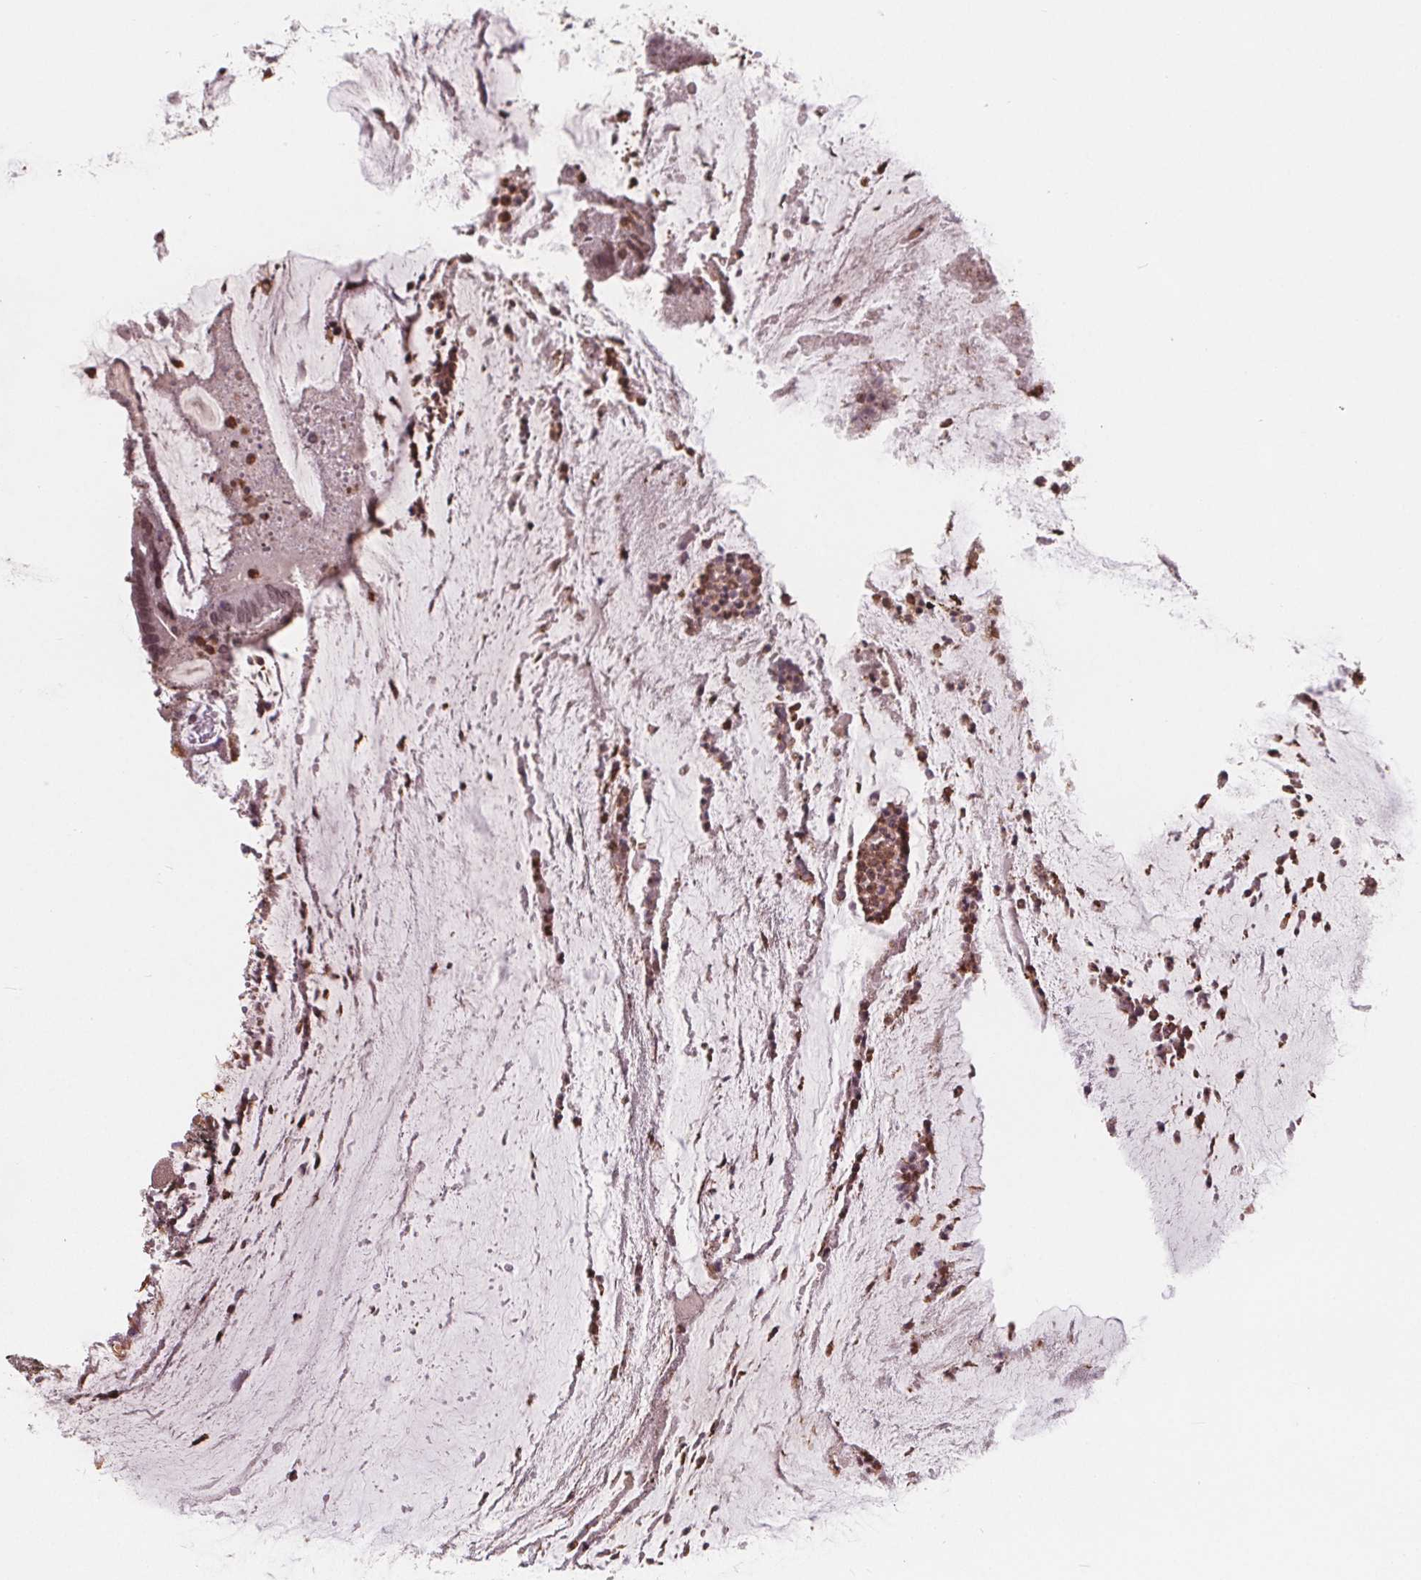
{"staining": {"intensity": "moderate", "quantity": ">75%", "location": "nuclear"}, "tissue": "colorectal cancer", "cell_type": "Tumor cells", "image_type": "cancer", "snomed": [{"axis": "morphology", "description": "Adenocarcinoma, NOS"}, {"axis": "topography", "description": "Colon"}], "caption": "Immunohistochemistry (DAB) staining of human adenocarcinoma (colorectal) demonstrates moderate nuclear protein positivity in approximately >75% of tumor cells.", "gene": "TTC39C", "patient": {"sex": "female", "age": 43}}